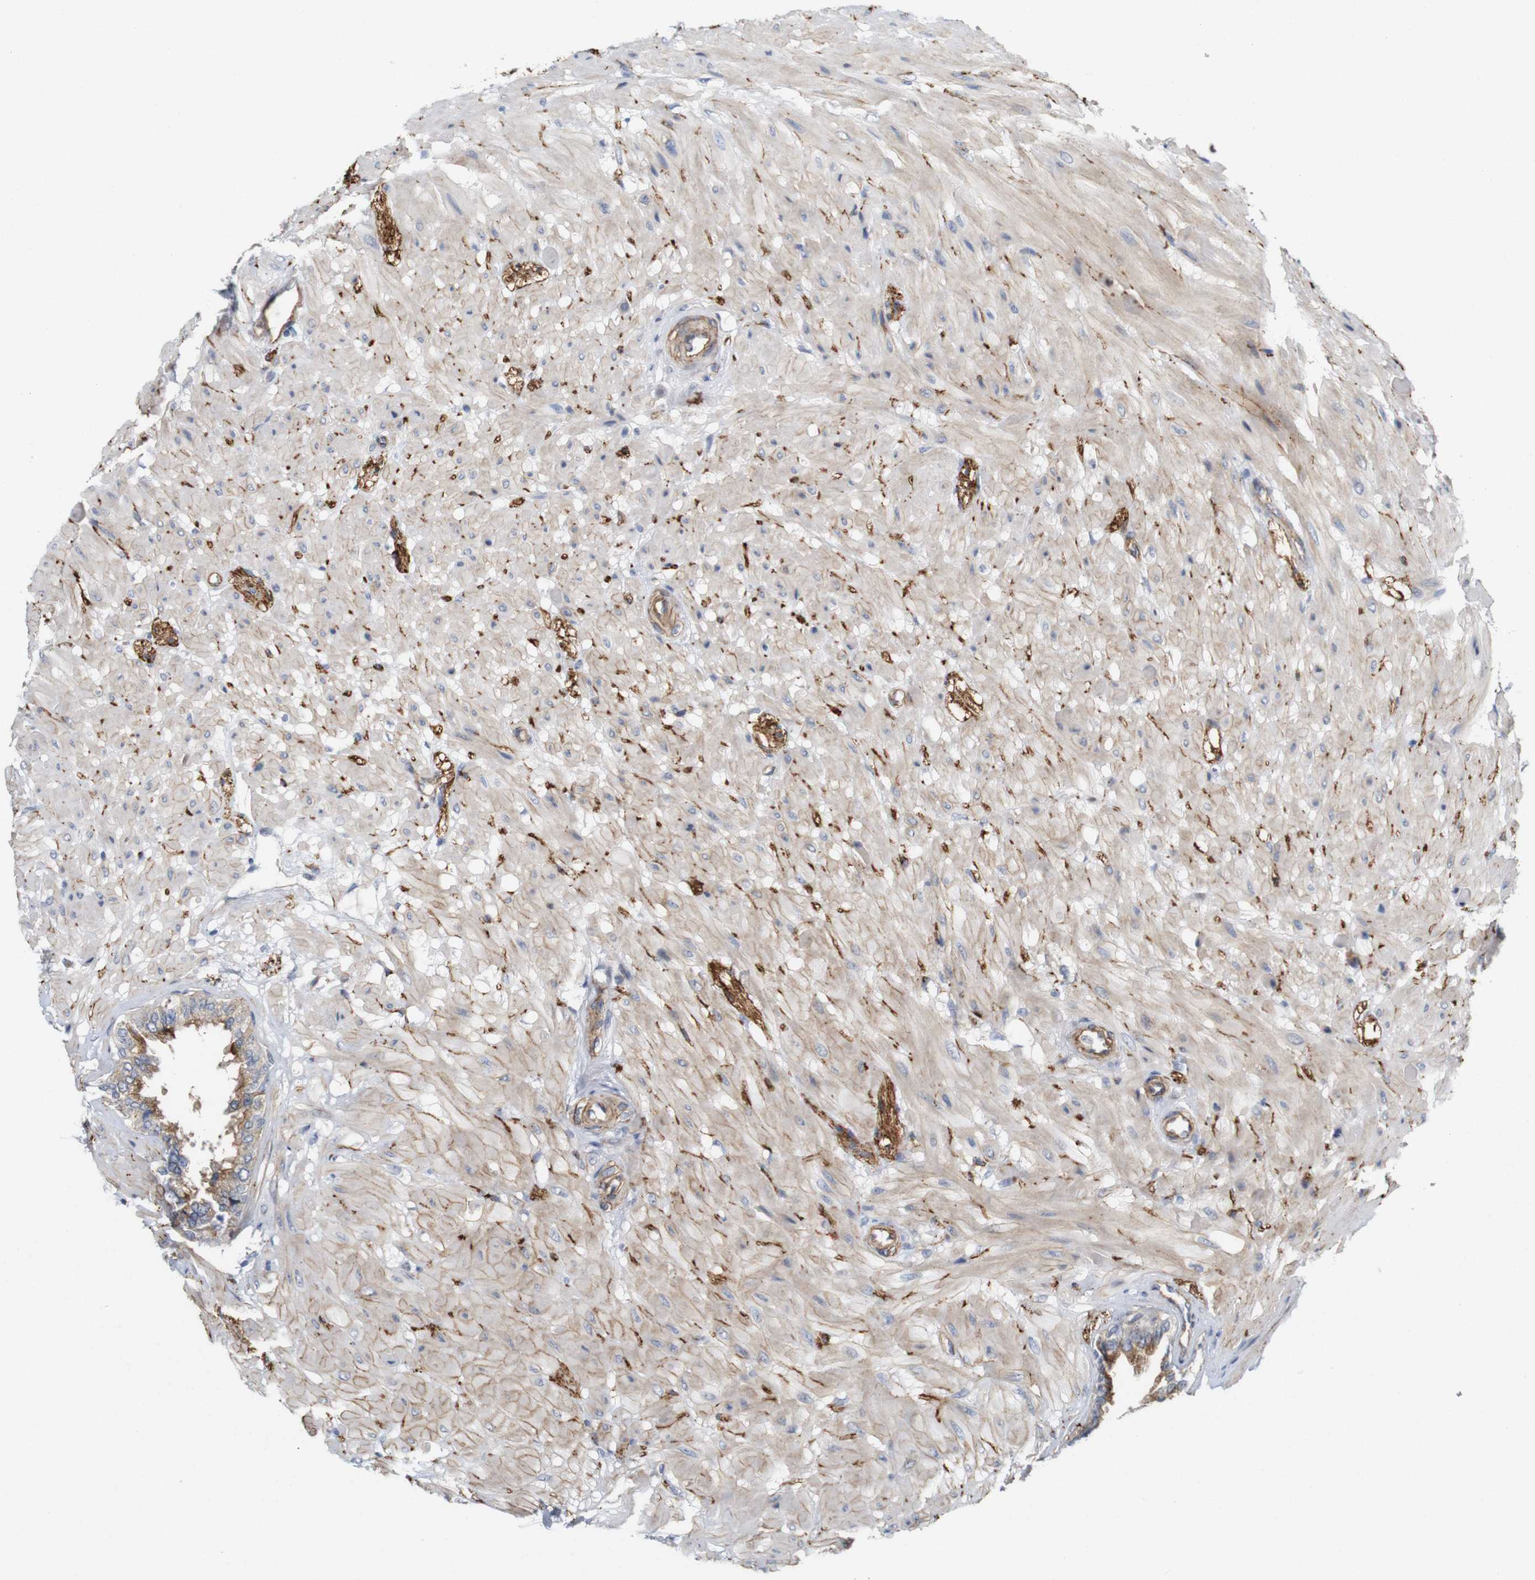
{"staining": {"intensity": "moderate", "quantity": ">75%", "location": "cytoplasmic/membranous"}, "tissue": "seminal vesicle", "cell_type": "Glandular cells", "image_type": "normal", "snomed": [{"axis": "morphology", "description": "Normal tissue, NOS"}, {"axis": "topography", "description": "Seminal veicle"}], "caption": "Moderate cytoplasmic/membranous staining is identified in about >75% of glandular cells in benign seminal vesicle.", "gene": "CYB561", "patient": {"sex": "male", "age": 46}}